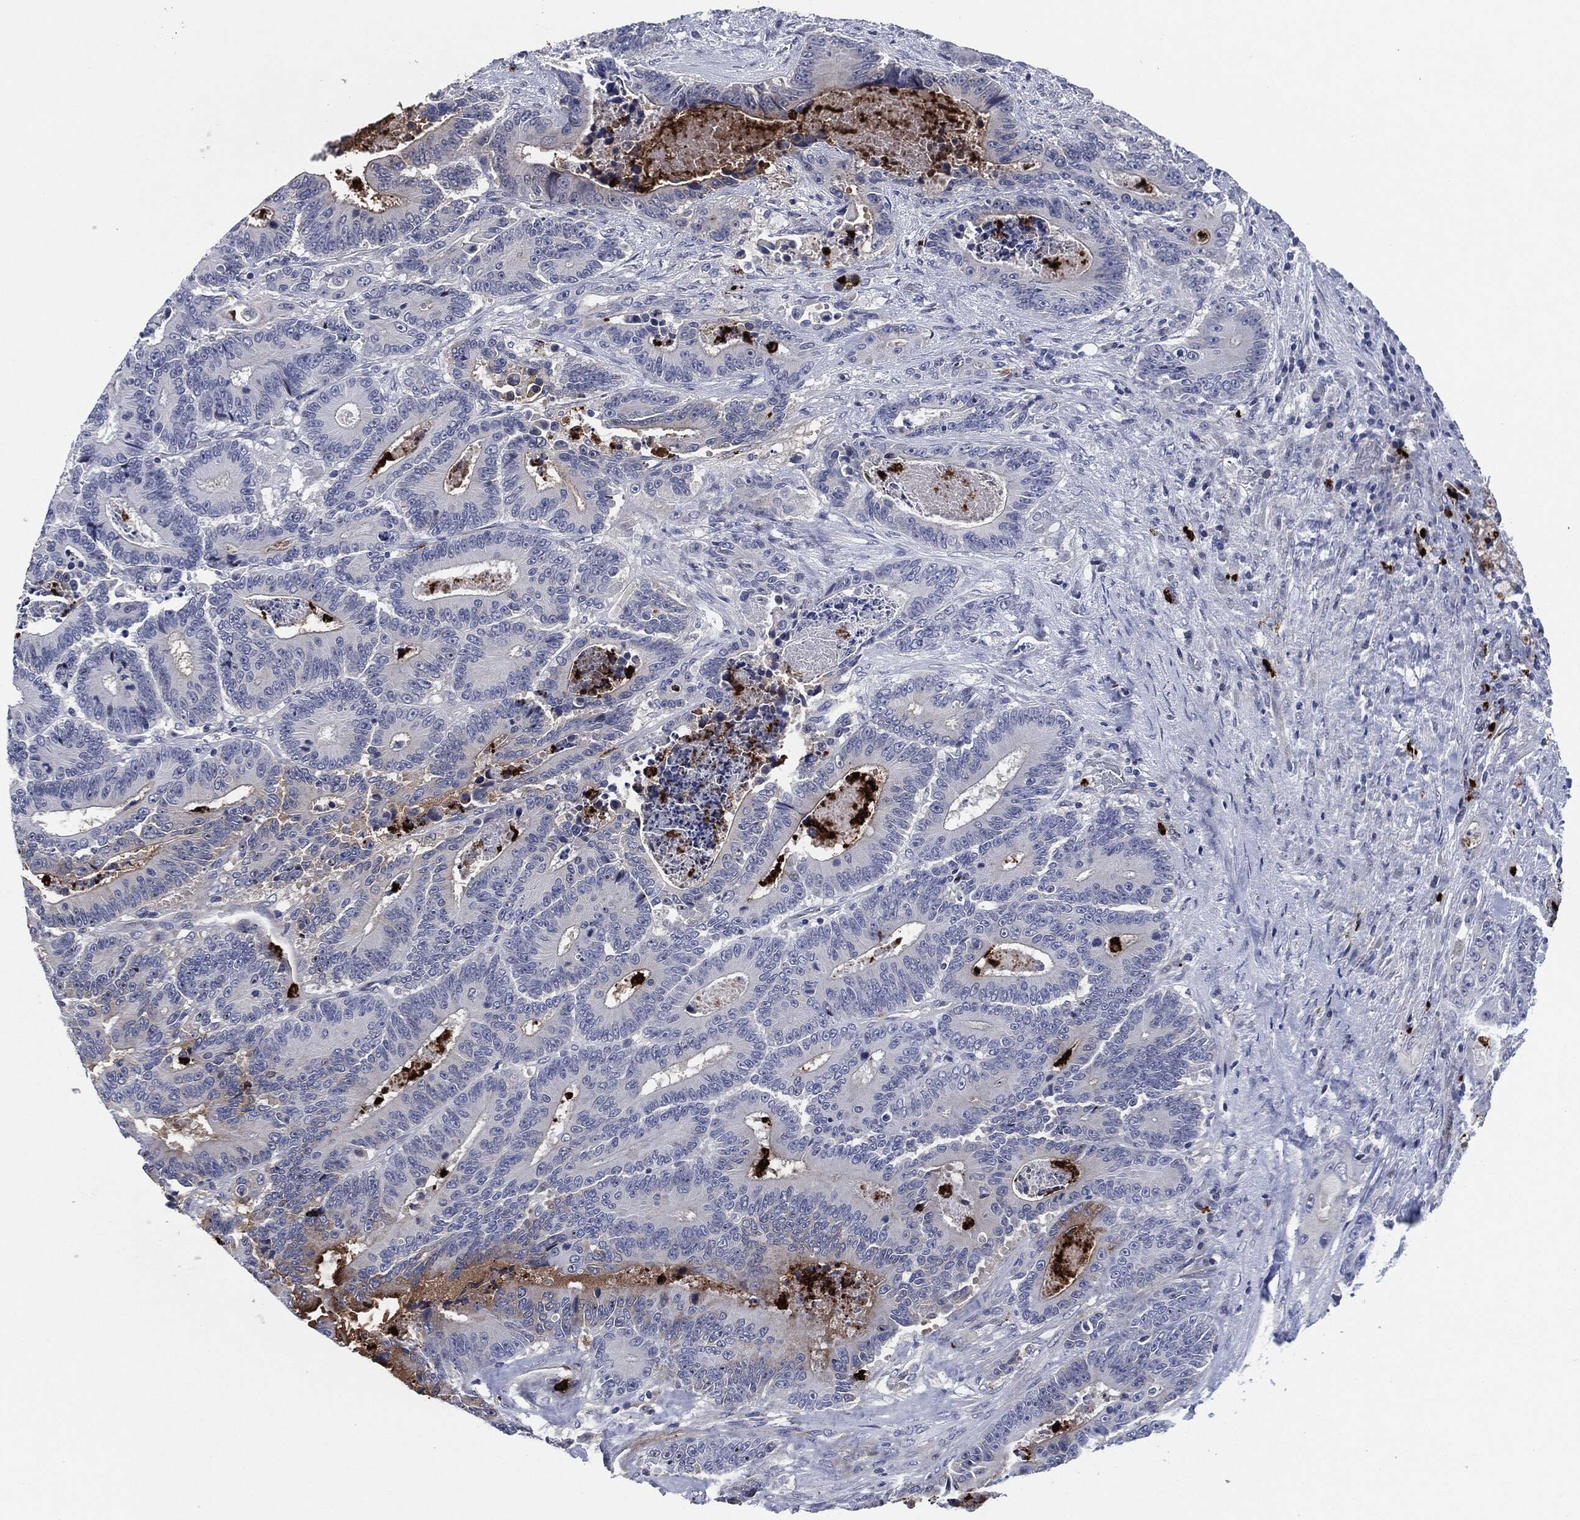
{"staining": {"intensity": "negative", "quantity": "none", "location": "none"}, "tissue": "colorectal cancer", "cell_type": "Tumor cells", "image_type": "cancer", "snomed": [{"axis": "morphology", "description": "Adenocarcinoma, NOS"}, {"axis": "topography", "description": "Colon"}], "caption": "Immunohistochemistry of human adenocarcinoma (colorectal) reveals no expression in tumor cells. (Stains: DAB (3,3'-diaminobenzidine) IHC with hematoxylin counter stain, Microscopy: brightfield microscopy at high magnification).", "gene": "MPO", "patient": {"sex": "male", "age": 83}}